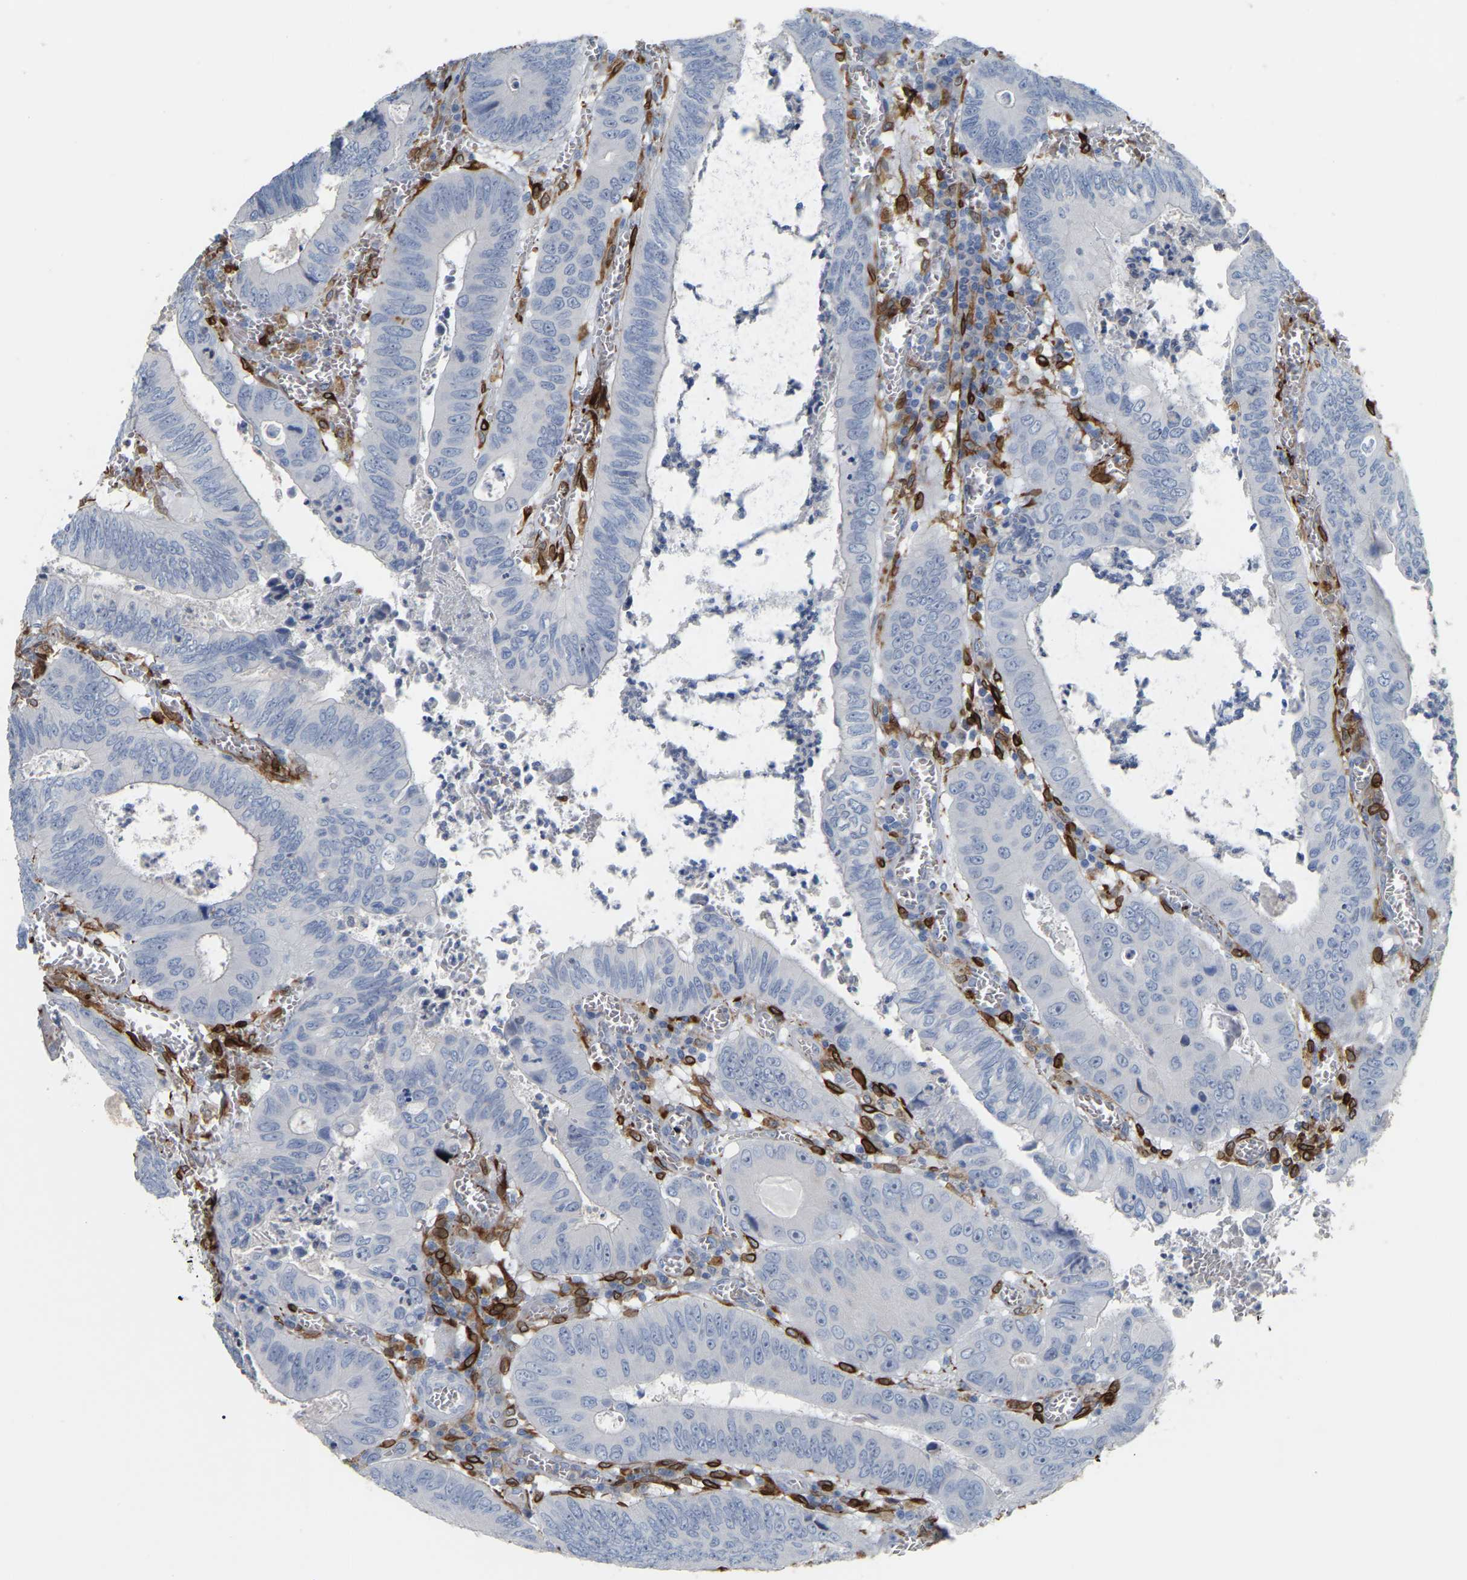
{"staining": {"intensity": "negative", "quantity": "none", "location": "none"}, "tissue": "colorectal cancer", "cell_type": "Tumor cells", "image_type": "cancer", "snomed": [{"axis": "morphology", "description": "Inflammation, NOS"}, {"axis": "morphology", "description": "Adenocarcinoma, NOS"}, {"axis": "topography", "description": "Colon"}], "caption": "IHC of human colorectal adenocarcinoma shows no staining in tumor cells.", "gene": "PTGS1", "patient": {"sex": "male", "age": 72}}